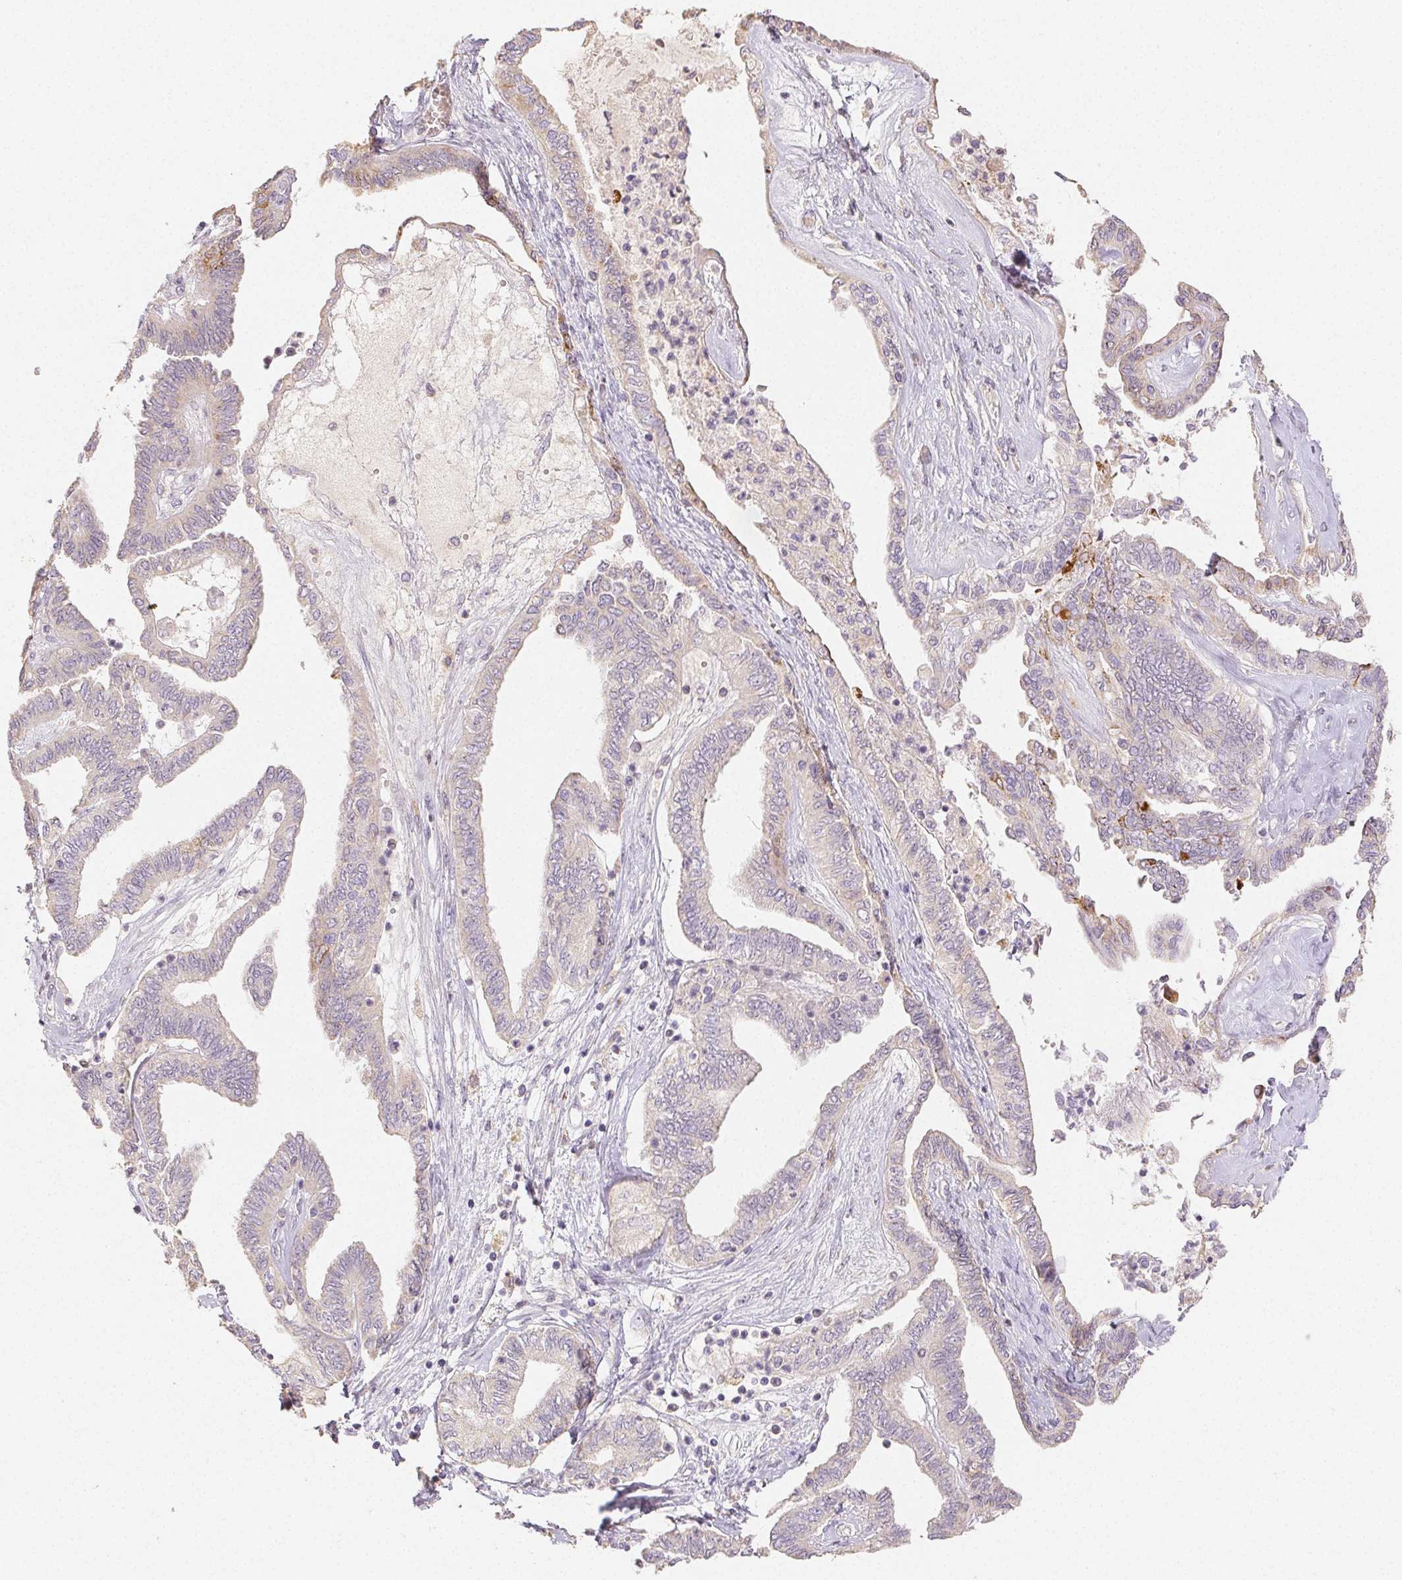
{"staining": {"intensity": "negative", "quantity": "none", "location": "none"}, "tissue": "ovarian cancer", "cell_type": "Tumor cells", "image_type": "cancer", "snomed": [{"axis": "morphology", "description": "Carcinoma, endometroid"}, {"axis": "topography", "description": "Ovary"}], "caption": "Micrograph shows no protein positivity in tumor cells of ovarian endometroid carcinoma tissue.", "gene": "ACVR1B", "patient": {"sex": "female", "age": 70}}